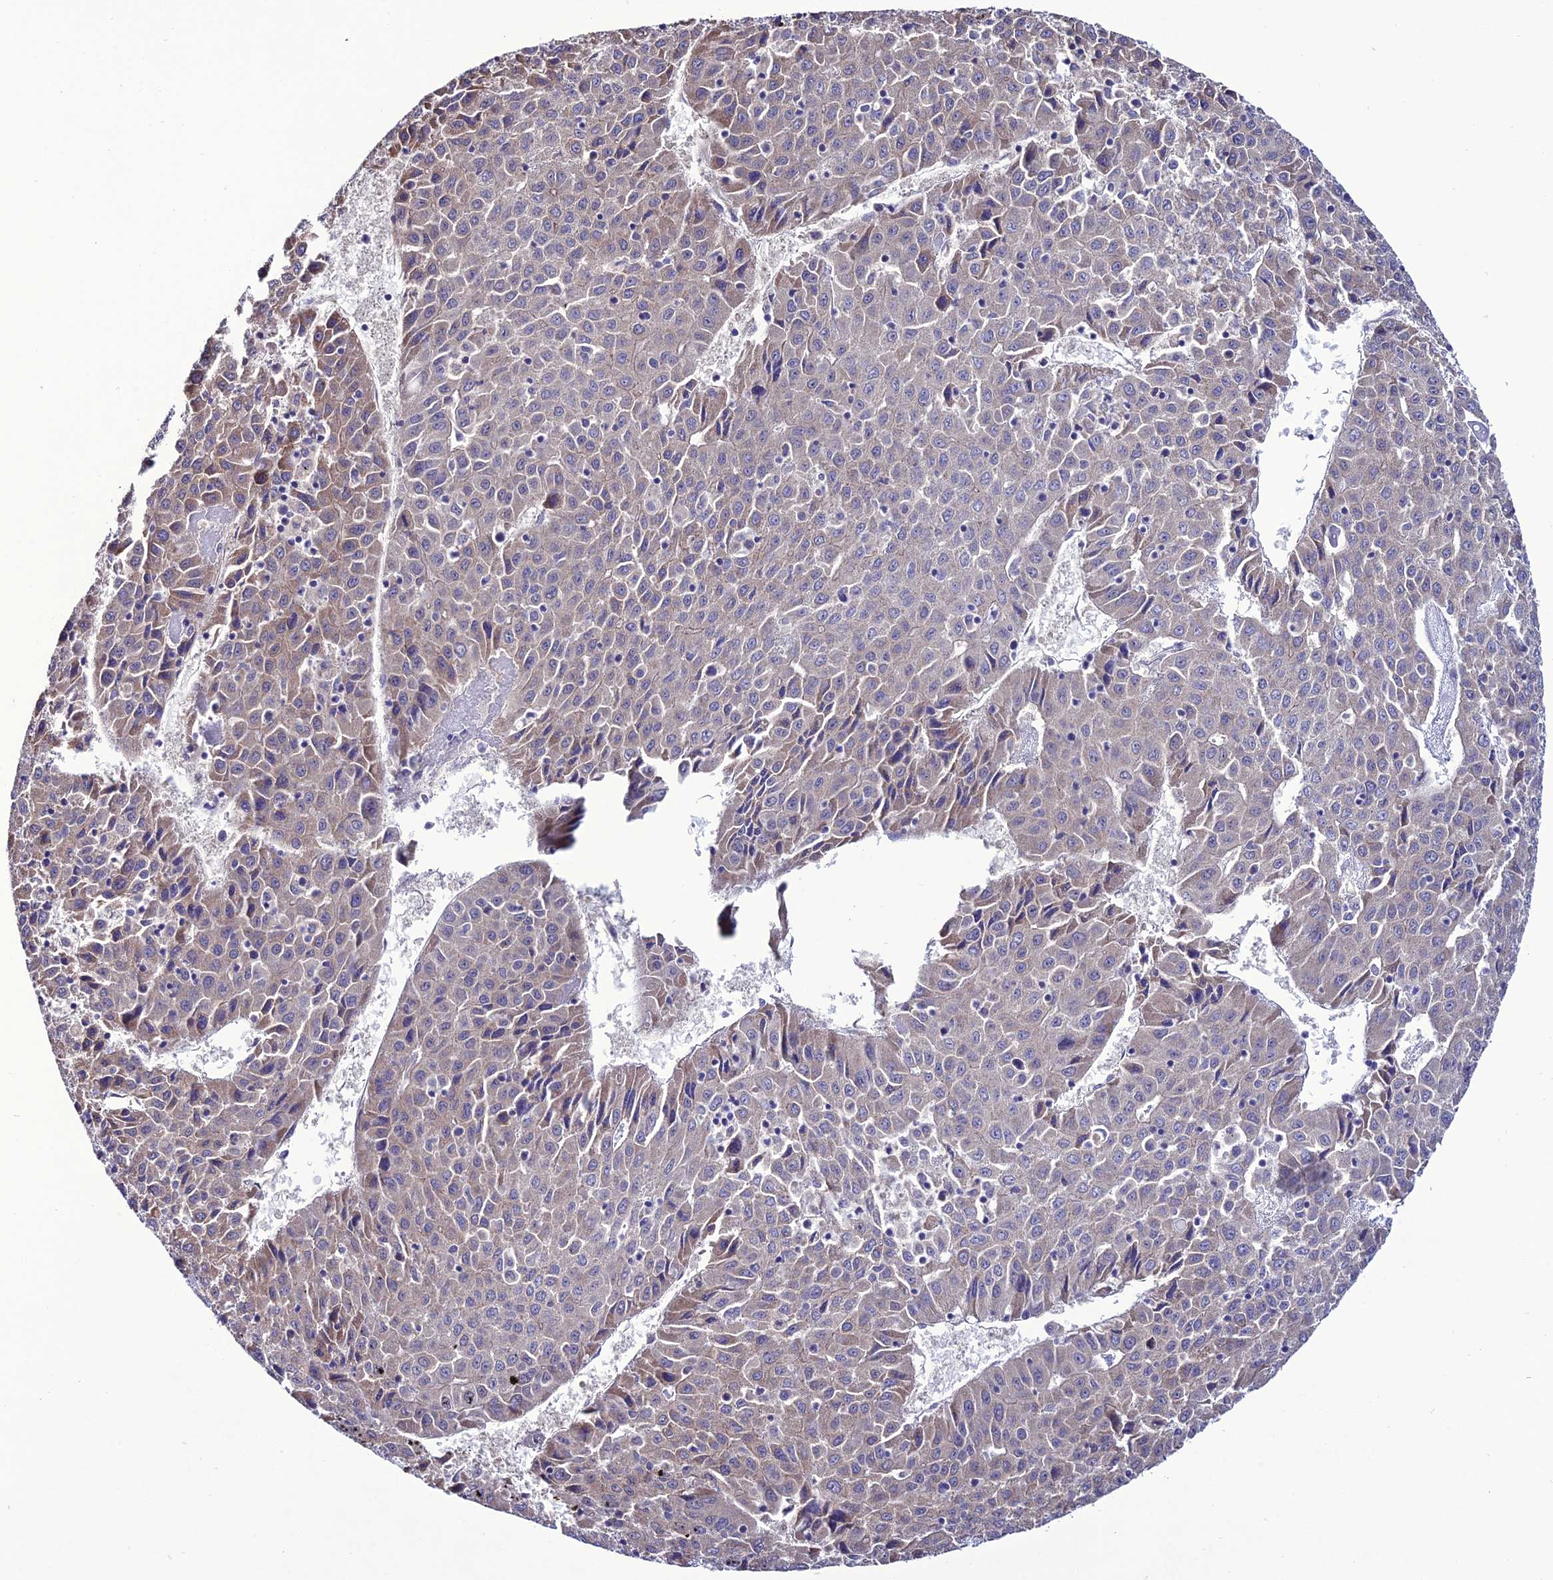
{"staining": {"intensity": "weak", "quantity": "<25%", "location": "cytoplasmic/membranous"}, "tissue": "liver cancer", "cell_type": "Tumor cells", "image_type": "cancer", "snomed": [{"axis": "morphology", "description": "Carcinoma, Hepatocellular, NOS"}, {"axis": "topography", "description": "Liver"}], "caption": "The photomicrograph exhibits no staining of tumor cells in liver cancer.", "gene": "HOGA1", "patient": {"sex": "female", "age": 53}}